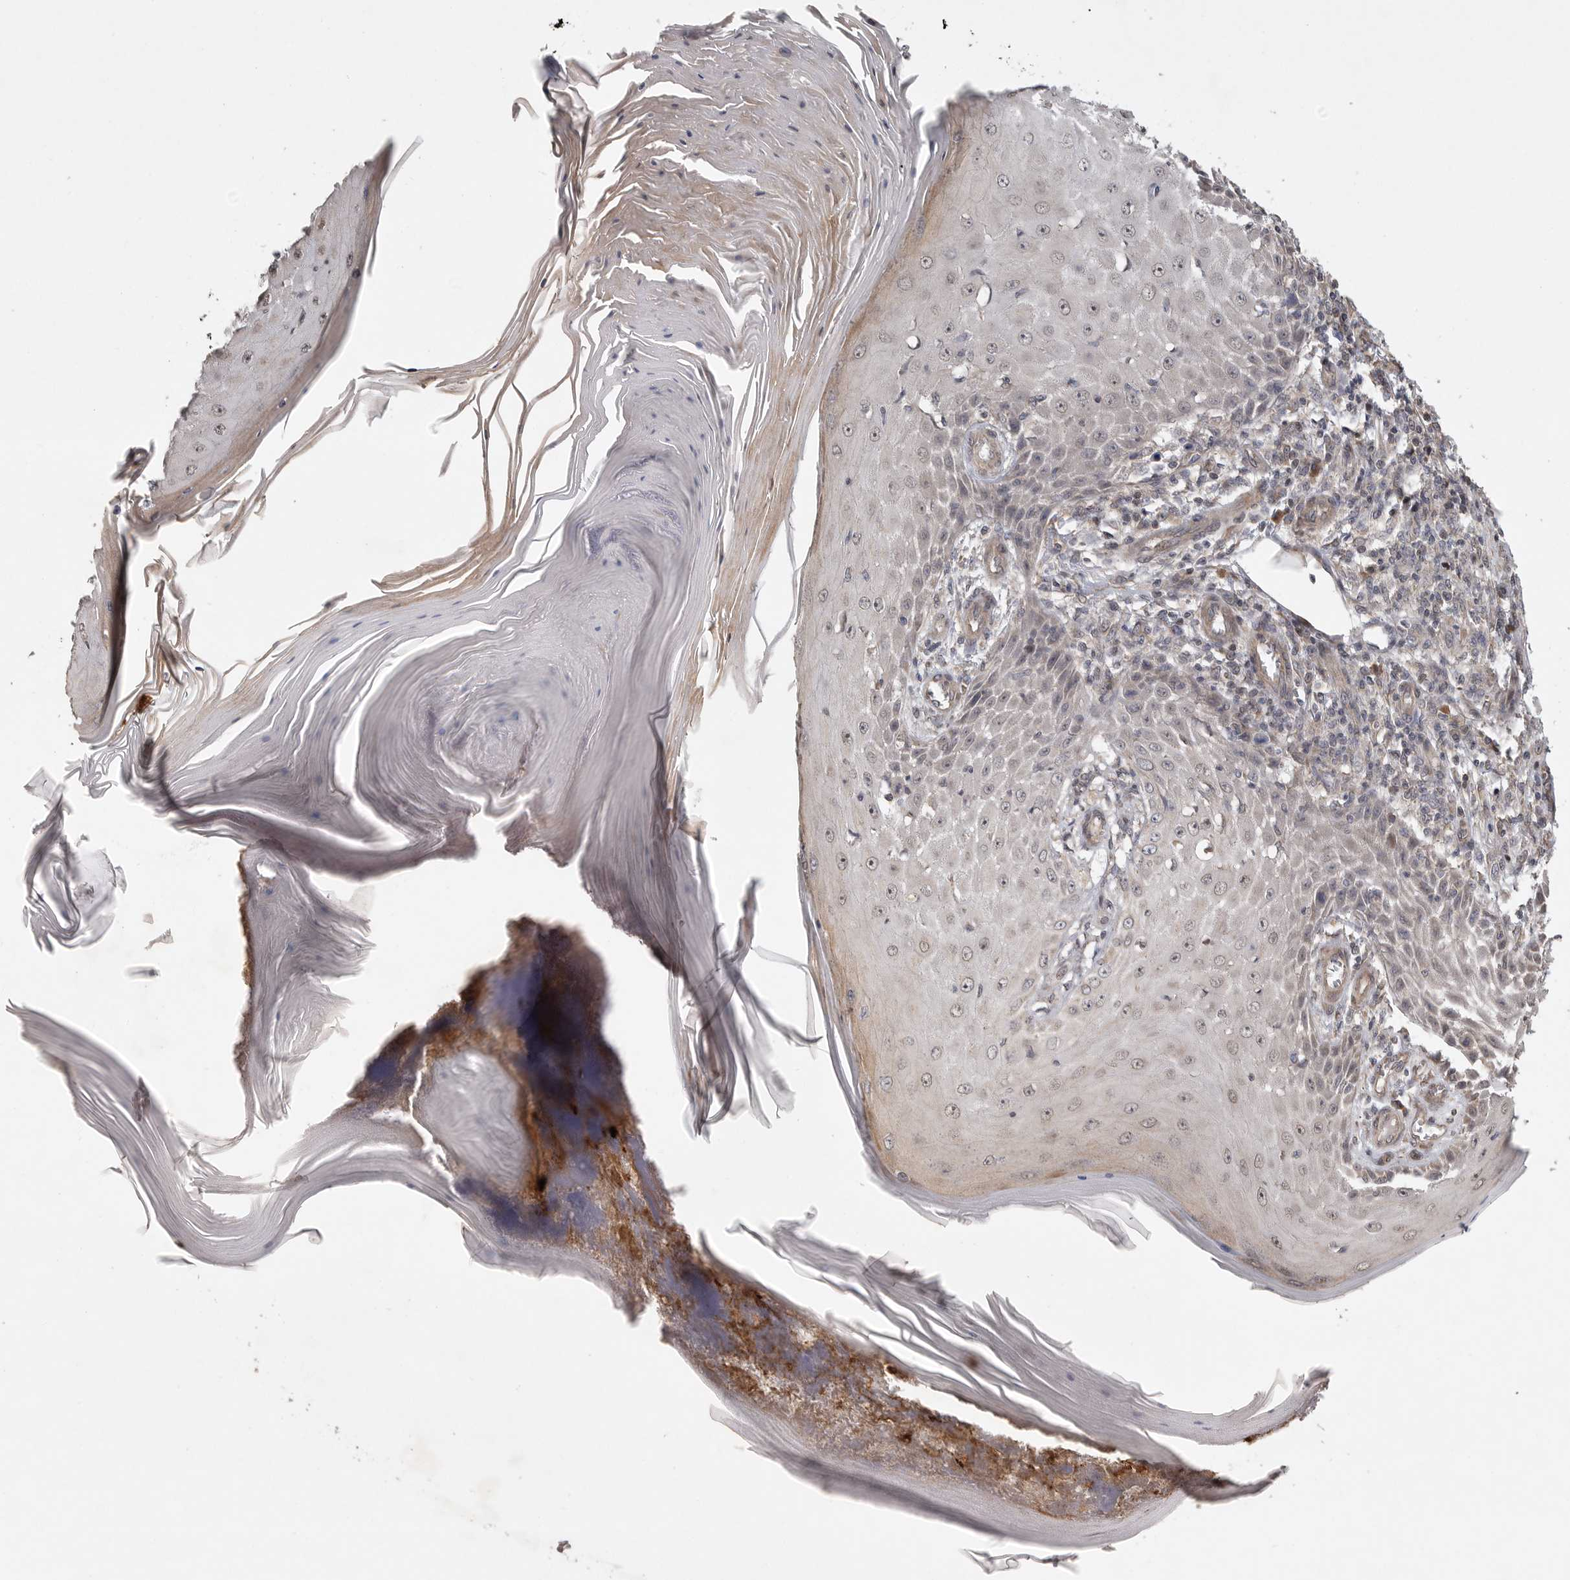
{"staining": {"intensity": "weak", "quantity": "25%-75%", "location": "cytoplasmic/membranous"}, "tissue": "skin cancer", "cell_type": "Tumor cells", "image_type": "cancer", "snomed": [{"axis": "morphology", "description": "Squamous cell carcinoma, NOS"}, {"axis": "topography", "description": "Skin"}], "caption": "A histopathology image of squamous cell carcinoma (skin) stained for a protein demonstrates weak cytoplasmic/membranous brown staining in tumor cells.", "gene": "EDEM3", "patient": {"sex": "female", "age": 73}}